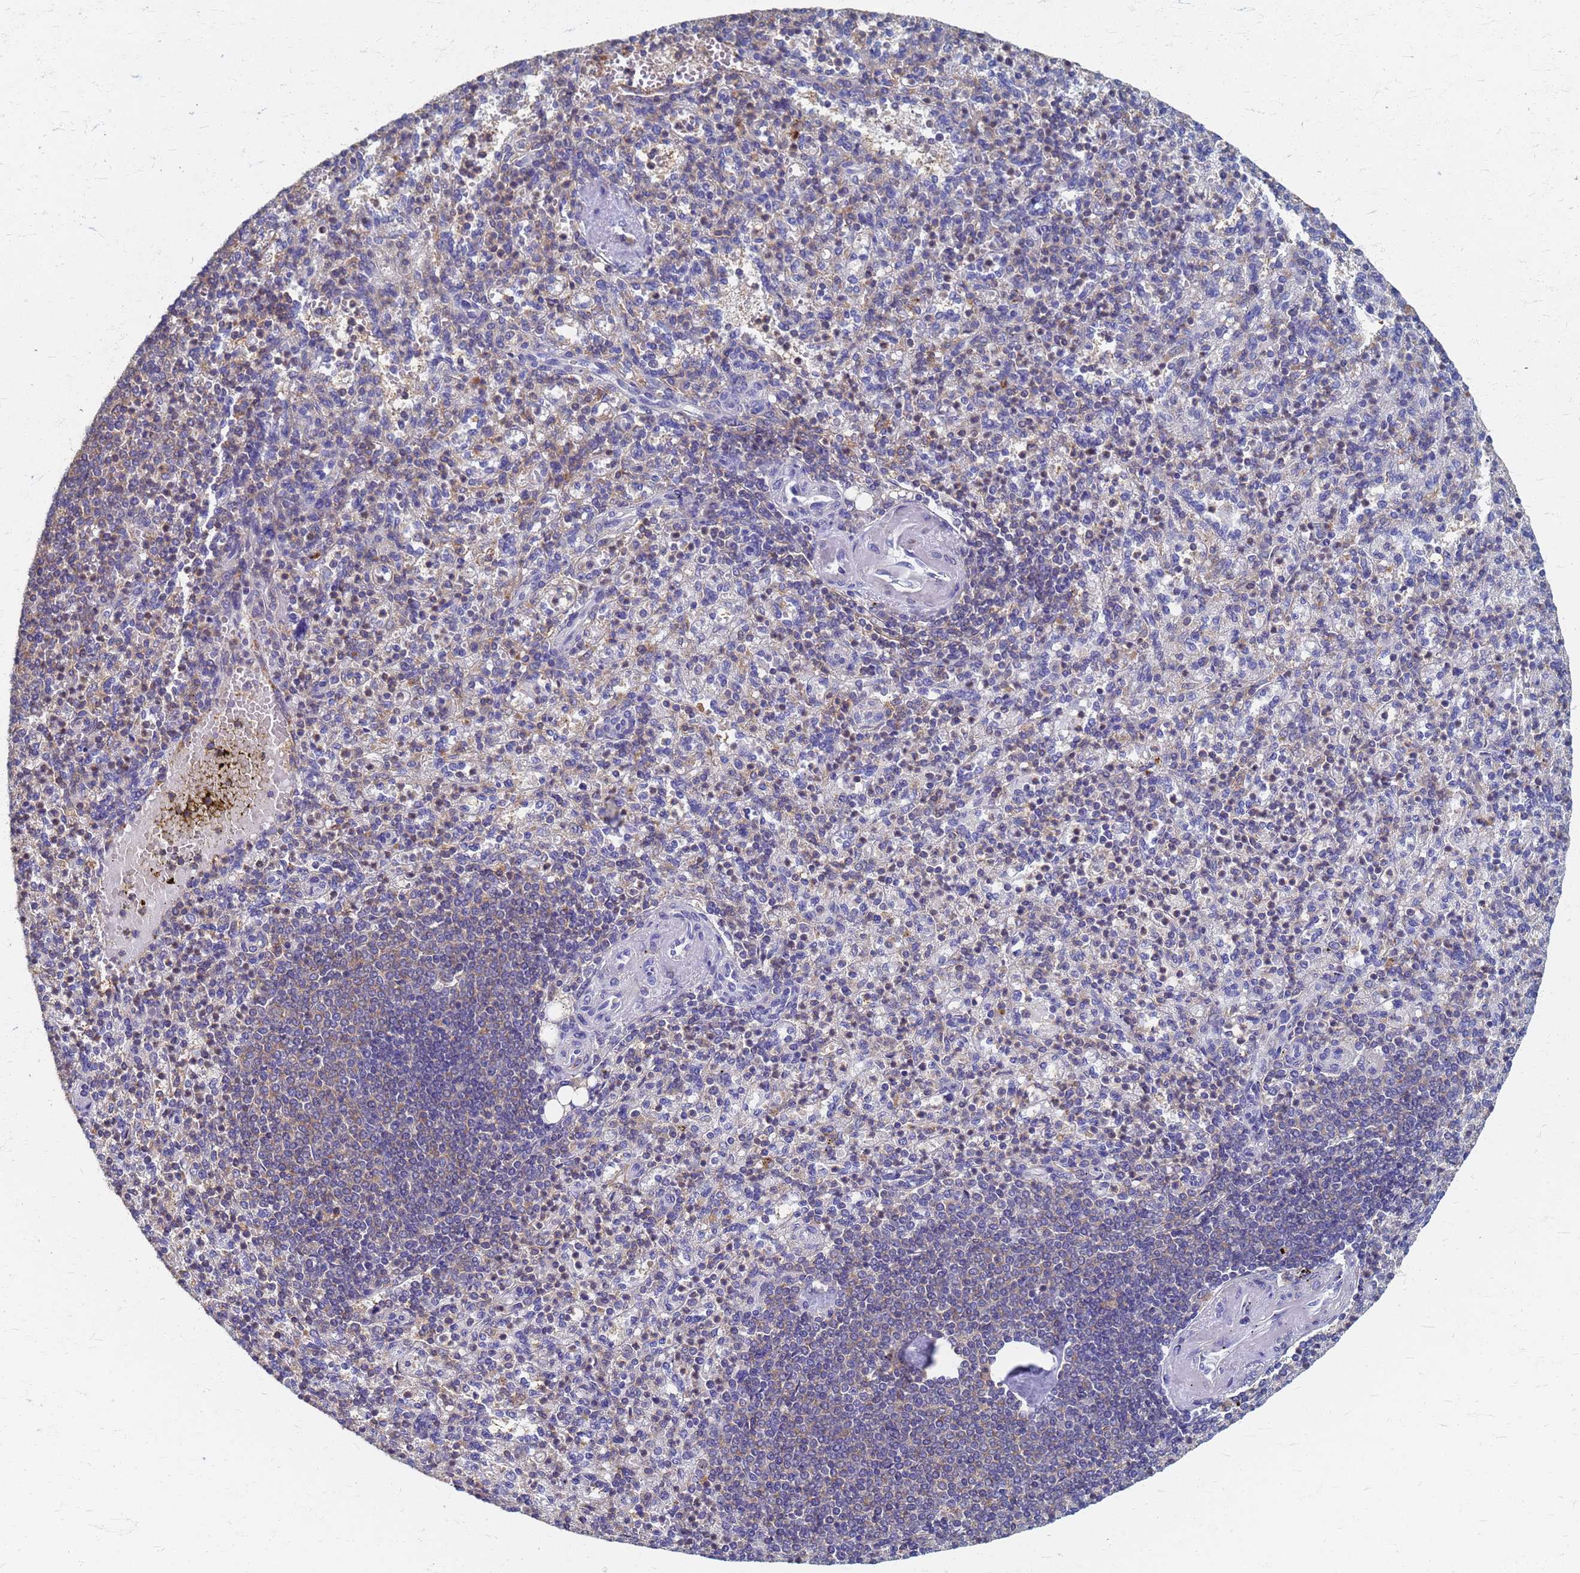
{"staining": {"intensity": "negative", "quantity": "none", "location": "none"}, "tissue": "spleen", "cell_type": "Cells in red pulp", "image_type": "normal", "snomed": [{"axis": "morphology", "description": "Normal tissue, NOS"}, {"axis": "topography", "description": "Spleen"}], "caption": "The micrograph reveals no significant positivity in cells in red pulp of spleen.", "gene": "KRCC1", "patient": {"sex": "female", "age": 74}}